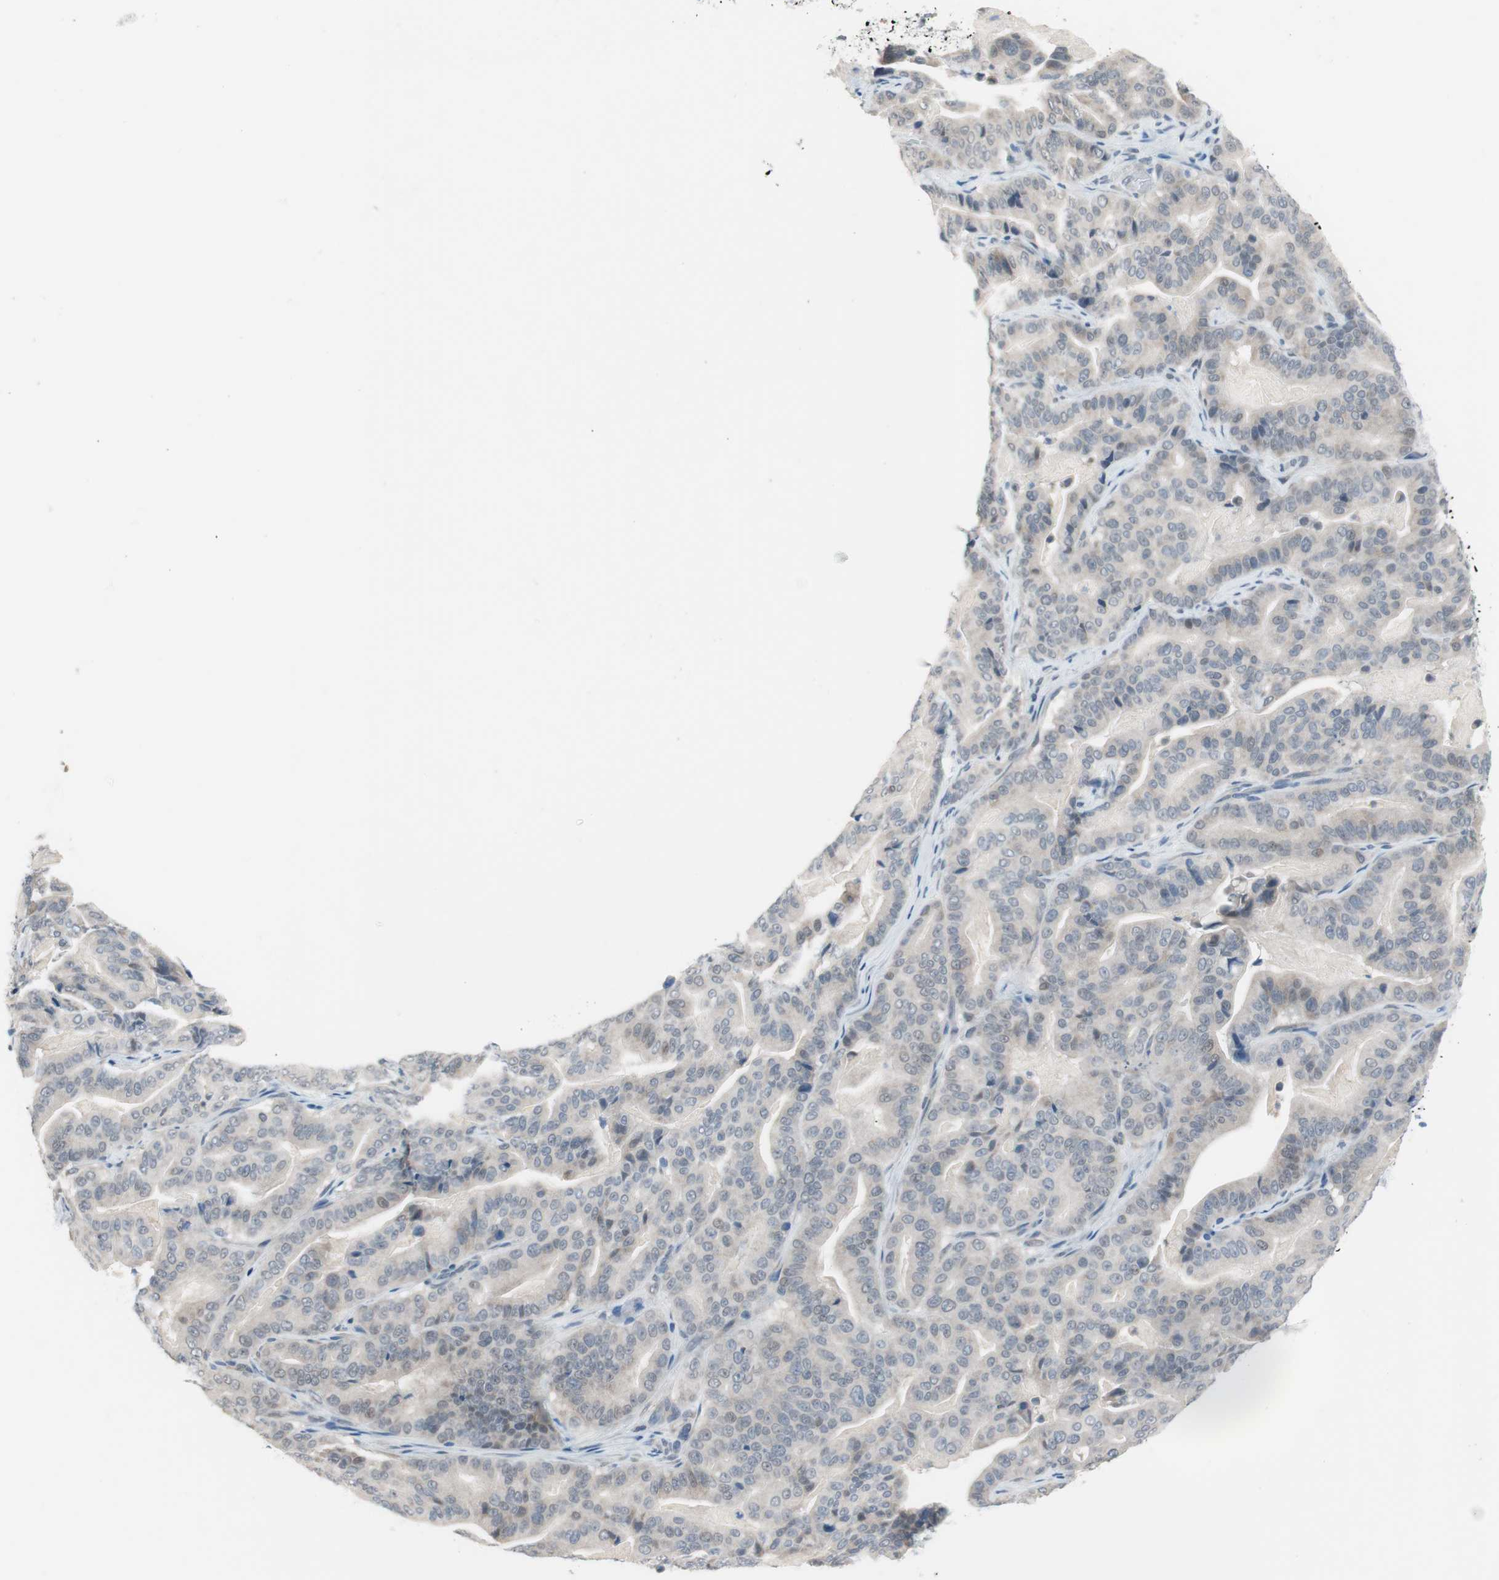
{"staining": {"intensity": "weak", "quantity": "<25%", "location": "nuclear"}, "tissue": "pancreatic cancer", "cell_type": "Tumor cells", "image_type": "cancer", "snomed": [{"axis": "morphology", "description": "Adenocarcinoma, NOS"}, {"axis": "topography", "description": "Pancreas"}], "caption": "High power microscopy histopathology image of an immunohistochemistry (IHC) micrograph of pancreatic cancer (adenocarcinoma), revealing no significant positivity in tumor cells.", "gene": "GRHL1", "patient": {"sex": "male", "age": 63}}